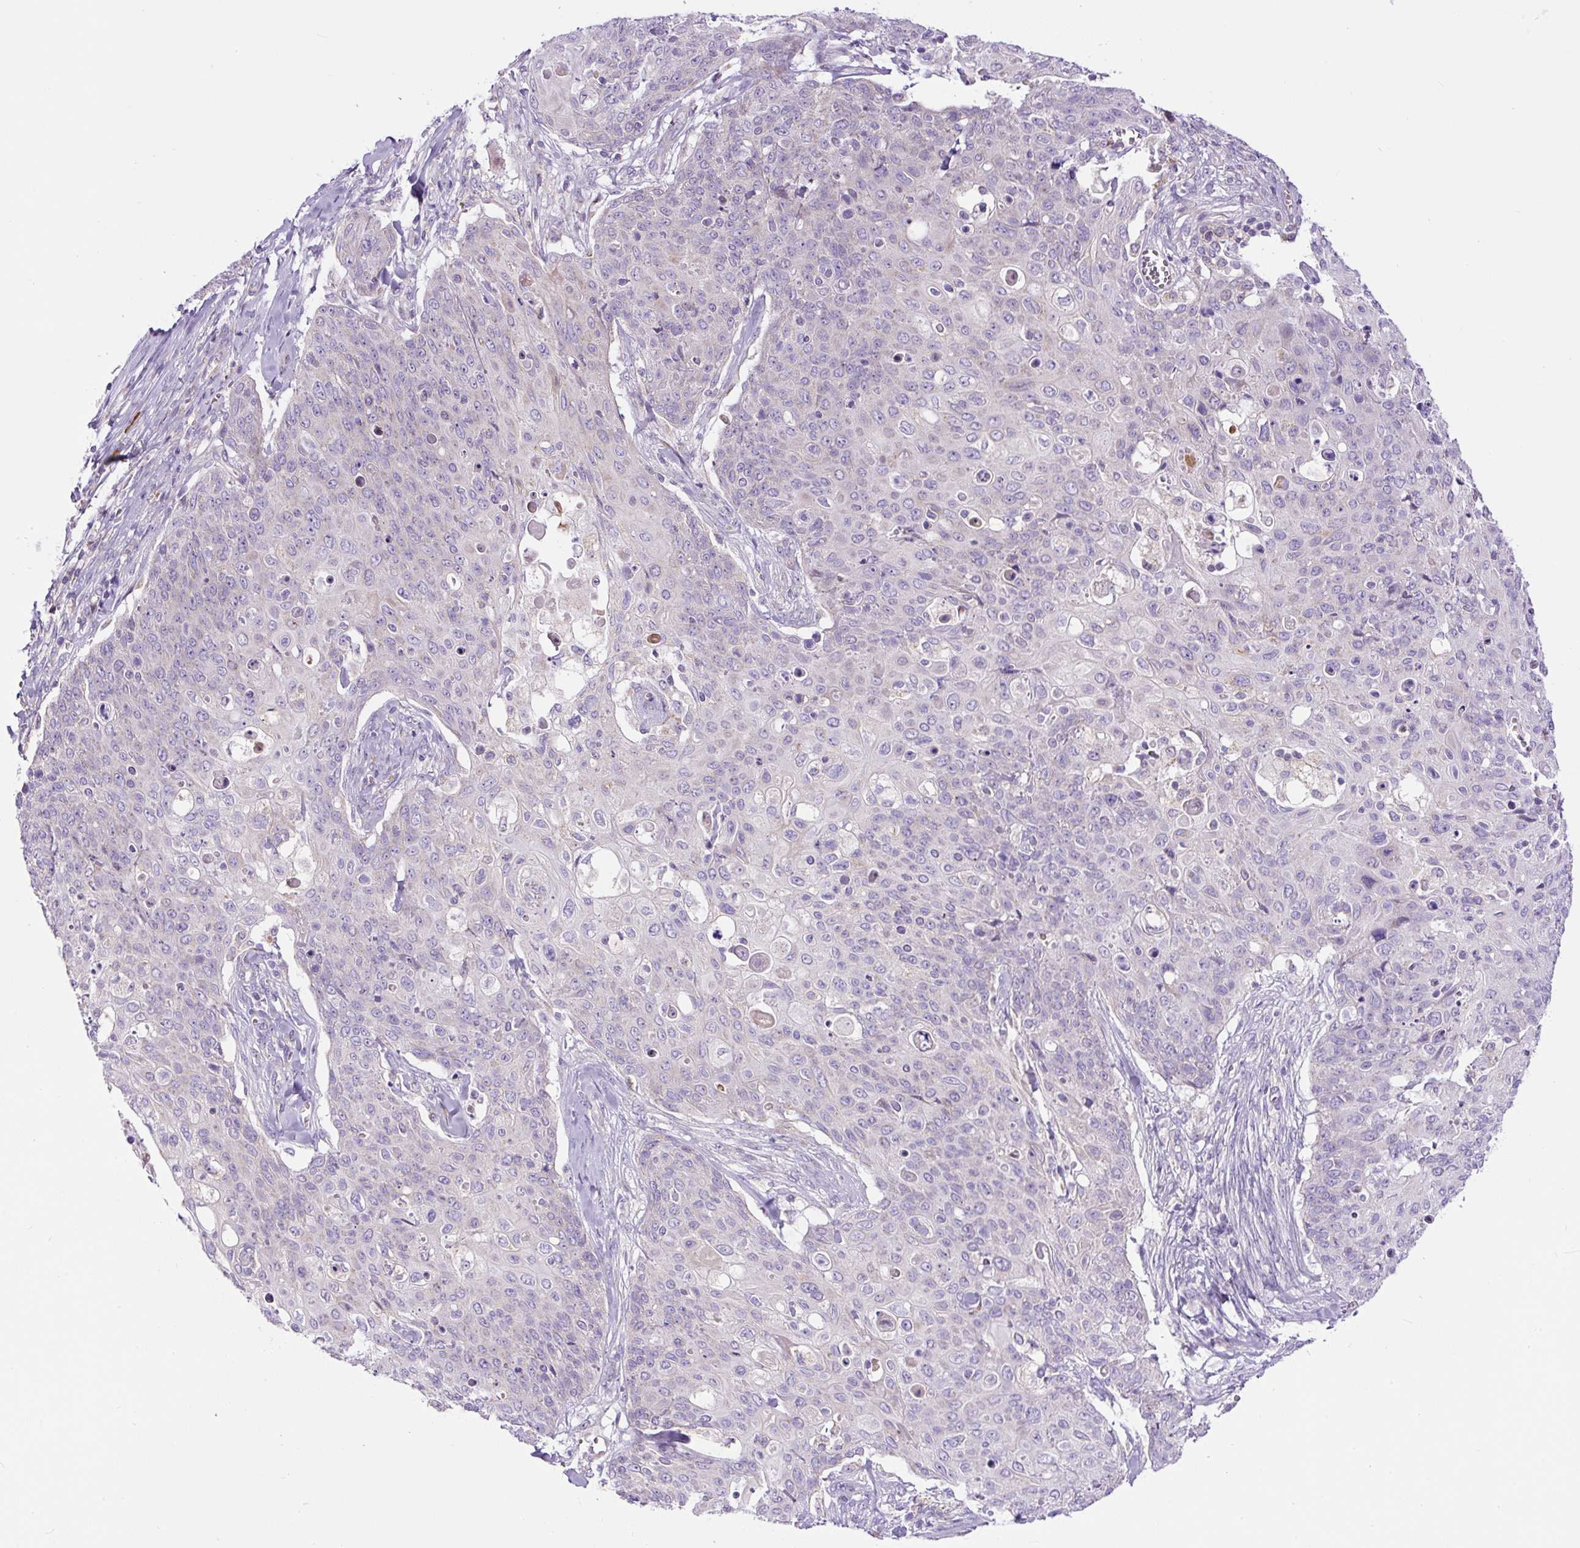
{"staining": {"intensity": "negative", "quantity": "none", "location": "none"}, "tissue": "skin cancer", "cell_type": "Tumor cells", "image_type": "cancer", "snomed": [{"axis": "morphology", "description": "Squamous cell carcinoma, NOS"}, {"axis": "topography", "description": "Skin"}, {"axis": "topography", "description": "Vulva"}], "caption": "Micrograph shows no protein staining in tumor cells of skin cancer tissue.", "gene": "ZNF596", "patient": {"sex": "female", "age": 85}}